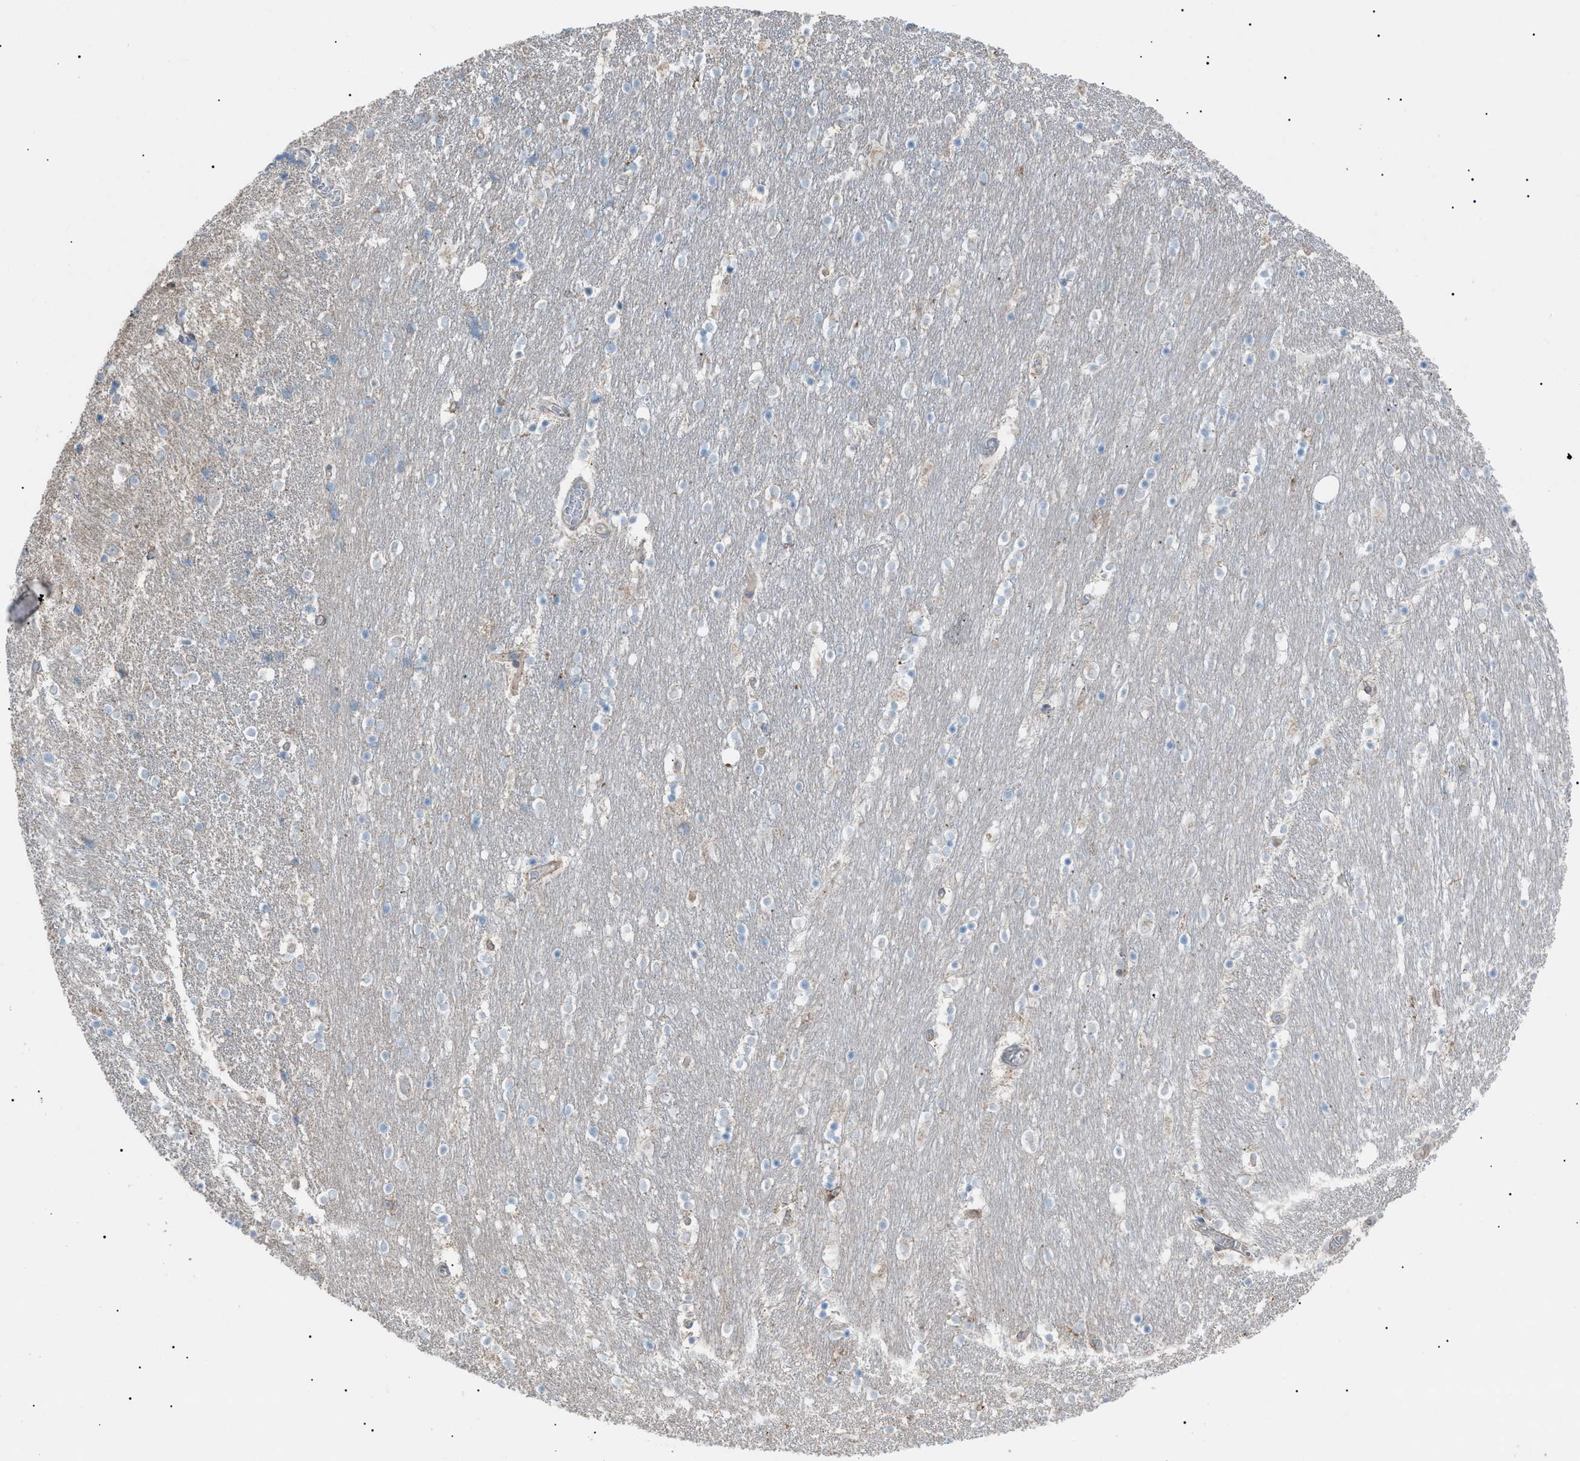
{"staining": {"intensity": "weak", "quantity": "<25%", "location": "cytoplasmic/membranous"}, "tissue": "caudate", "cell_type": "Glial cells", "image_type": "normal", "snomed": [{"axis": "morphology", "description": "Normal tissue, NOS"}, {"axis": "topography", "description": "Lateral ventricle wall"}], "caption": "Immunohistochemistry photomicrograph of benign caudate: caudate stained with DAB shows no significant protein staining in glial cells.", "gene": "ZNF516", "patient": {"sex": "female", "age": 54}}